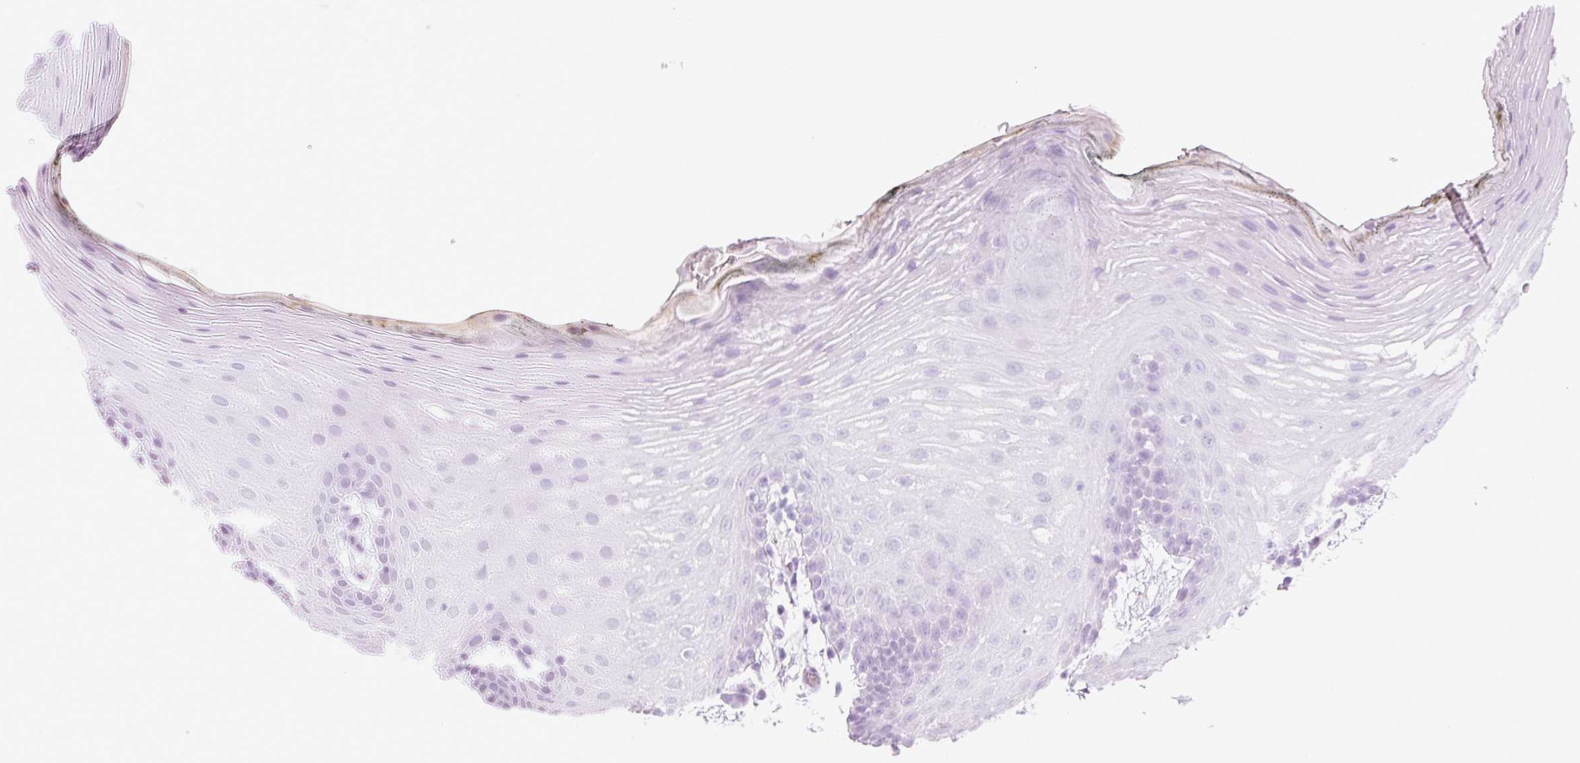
{"staining": {"intensity": "negative", "quantity": "none", "location": "none"}, "tissue": "oral mucosa", "cell_type": "Squamous epithelial cells", "image_type": "normal", "snomed": [{"axis": "morphology", "description": "Normal tissue, NOS"}, {"axis": "morphology", "description": "Squamous cell carcinoma, NOS"}, {"axis": "topography", "description": "Oral tissue"}, {"axis": "topography", "description": "Head-Neck"}], "caption": "Squamous epithelial cells are negative for brown protein staining in normal oral mucosa. Nuclei are stained in blue.", "gene": "CARD16", "patient": {"sex": "female", "age": 81}}